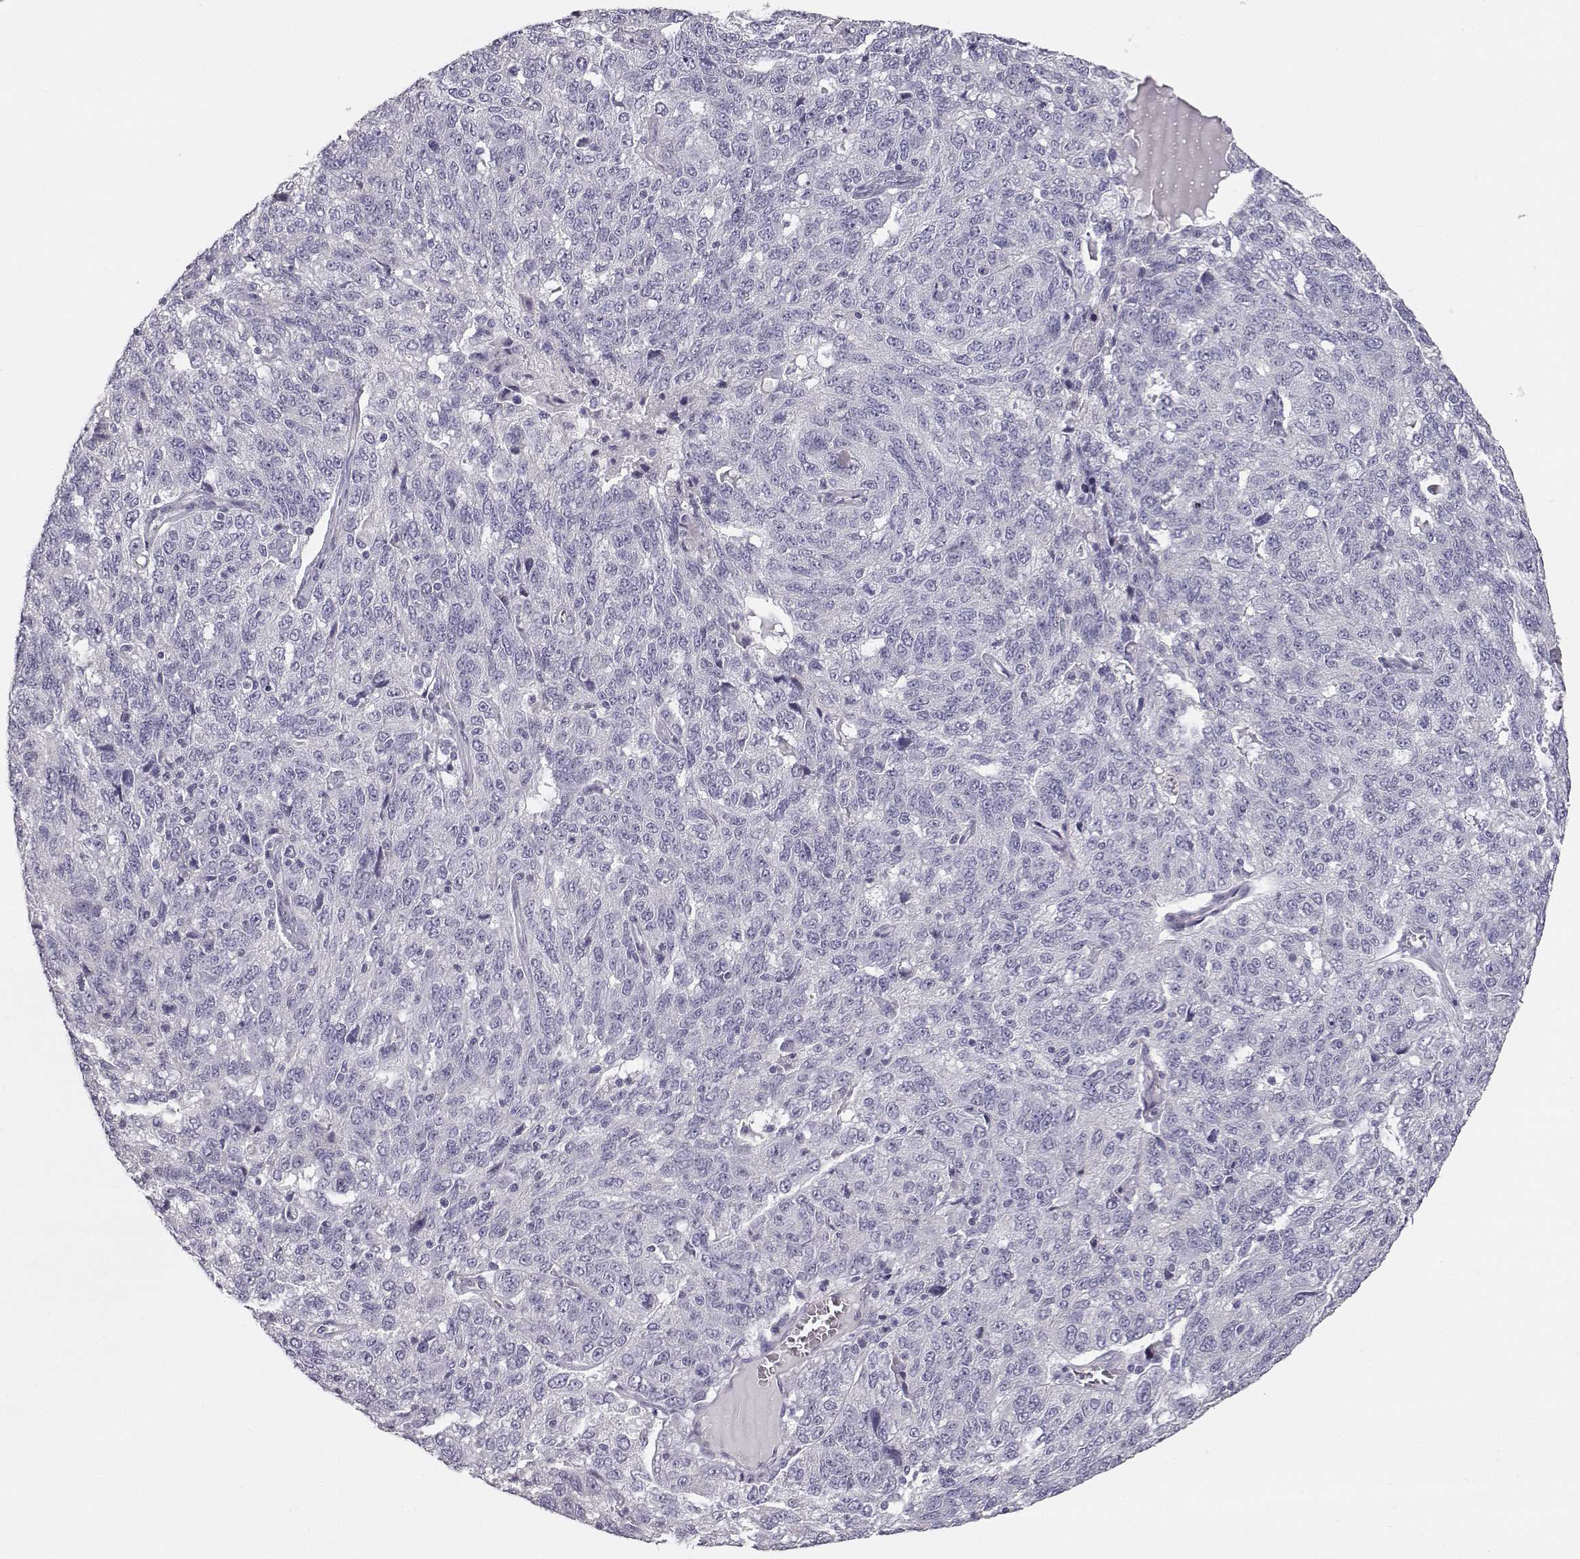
{"staining": {"intensity": "negative", "quantity": "none", "location": "none"}, "tissue": "ovarian cancer", "cell_type": "Tumor cells", "image_type": "cancer", "snomed": [{"axis": "morphology", "description": "Cystadenocarcinoma, serous, NOS"}, {"axis": "topography", "description": "Ovary"}], "caption": "High power microscopy image of an IHC image of ovarian serous cystadenocarcinoma, revealing no significant expression in tumor cells.", "gene": "MYCBPAP", "patient": {"sex": "female", "age": 71}}